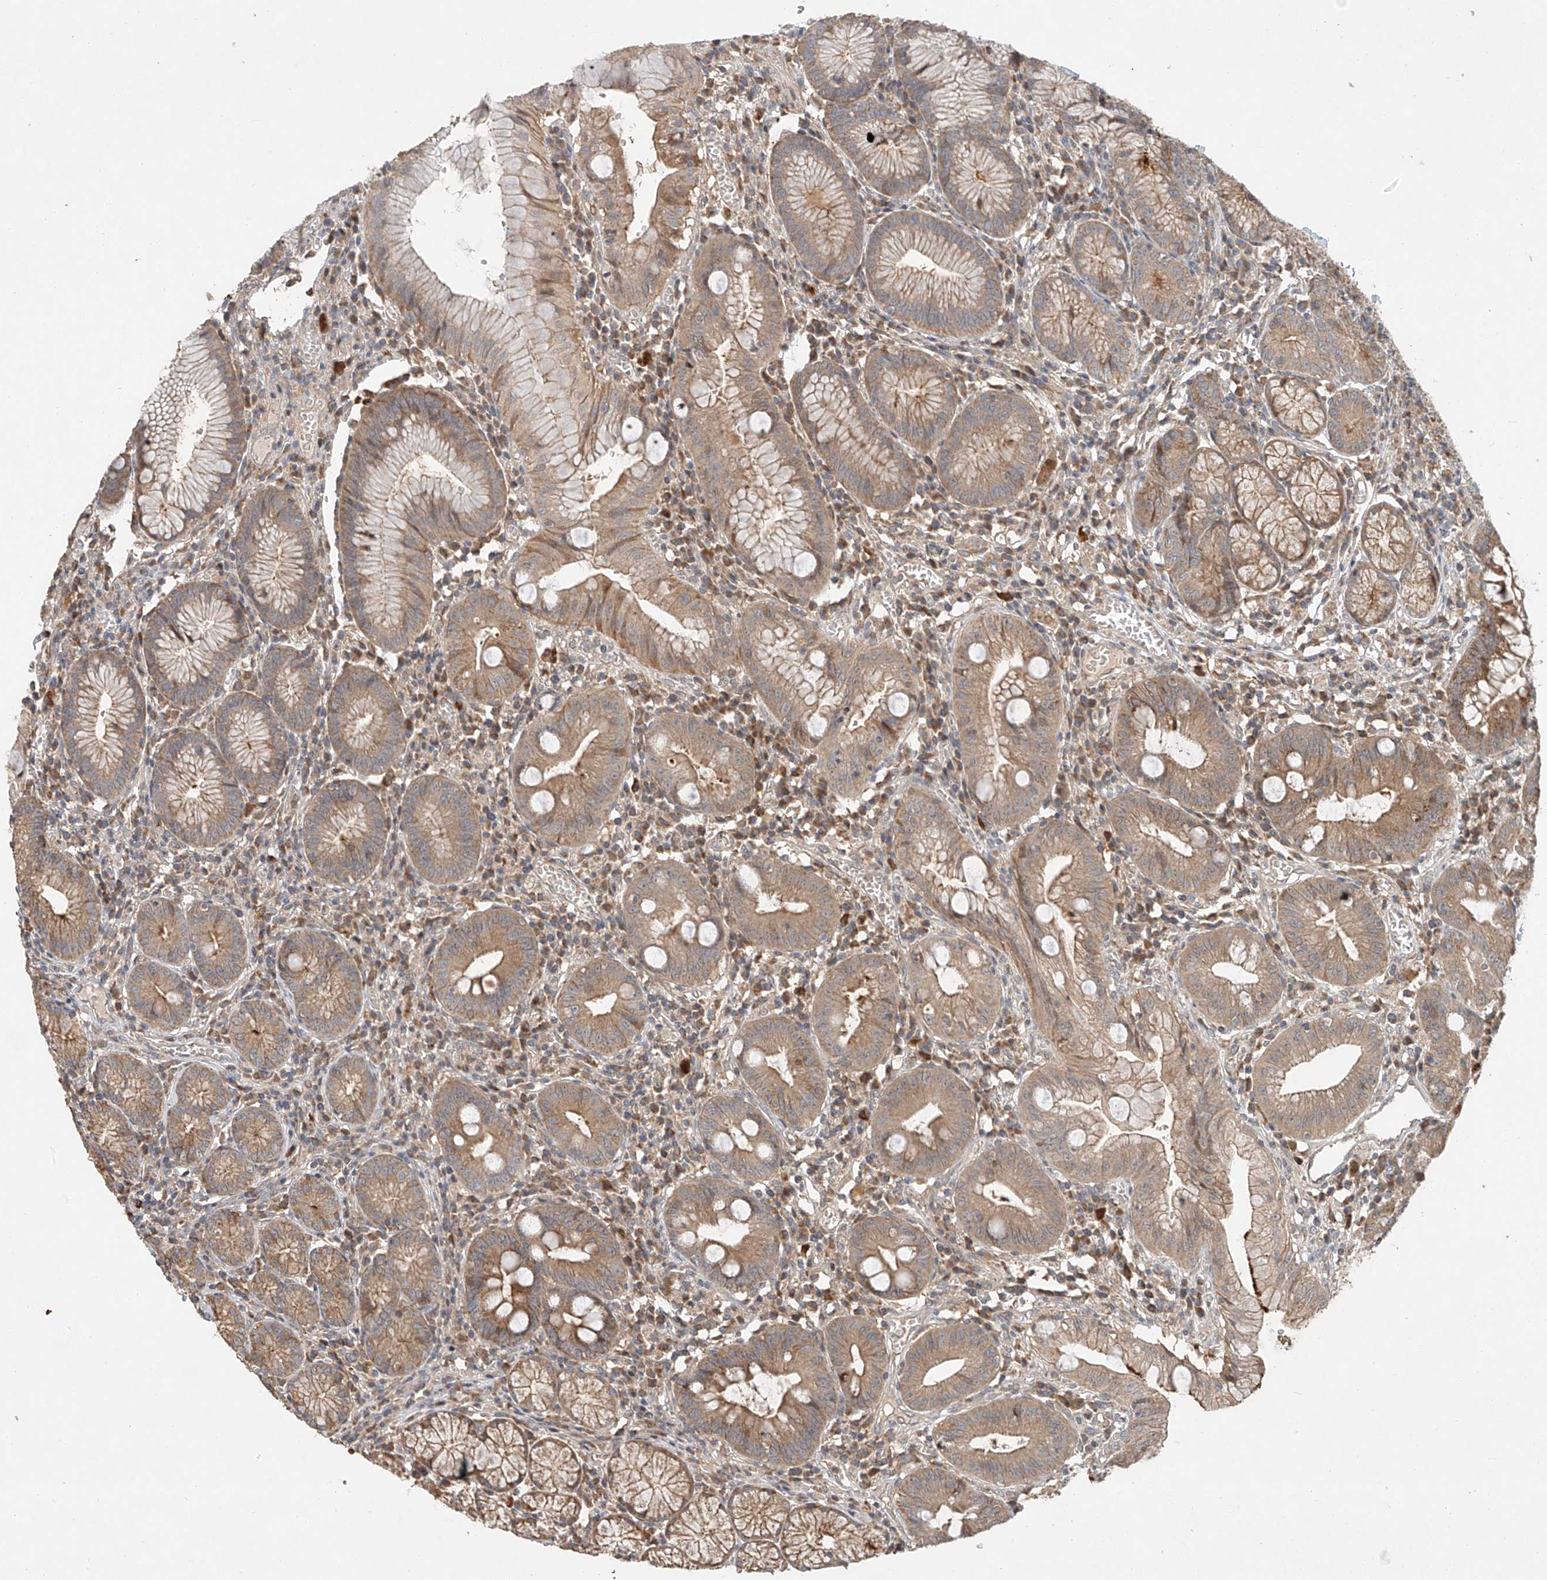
{"staining": {"intensity": "moderate", "quantity": ">75%", "location": "cytoplasmic/membranous"}, "tissue": "stomach", "cell_type": "Glandular cells", "image_type": "normal", "snomed": [{"axis": "morphology", "description": "Normal tissue, NOS"}, {"axis": "topography", "description": "Stomach"}], "caption": "IHC of benign stomach reveals medium levels of moderate cytoplasmic/membranous staining in approximately >75% of glandular cells.", "gene": "TMEM61", "patient": {"sex": "male", "age": 55}}